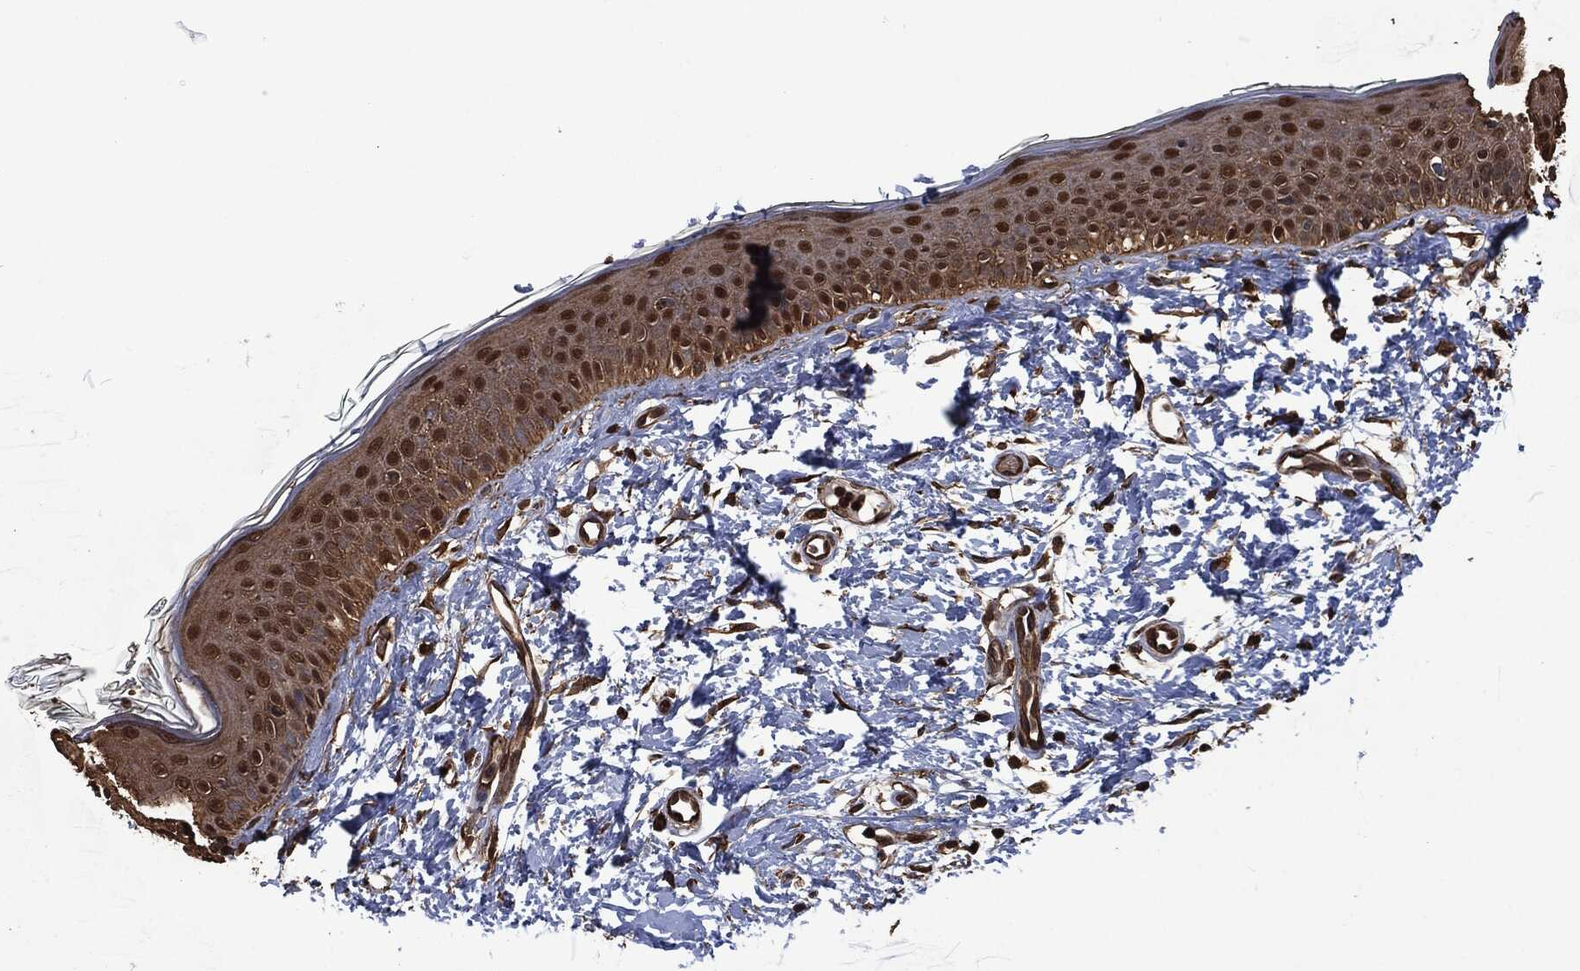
{"staining": {"intensity": "strong", "quantity": ">75%", "location": "cytoplasmic/membranous"}, "tissue": "skin", "cell_type": "Fibroblasts", "image_type": "normal", "snomed": [{"axis": "morphology", "description": "Normal tissue, NOS"}, {"axis": "morphology", "description": "Basal cell carcinoma"}, {"axis": "topography", "description": "Skin"}], "caption": "An immunohistochemistry (IHC) photomicrograph of unremarkable tissue is shown. Protein staining in brown labels strong cytoplasmic/membranous positivity in skin within fibroblasts. Nuclei are stained in blue.", "gene": "PRDX4", "patient": {"sex": "male", "age": 33}}